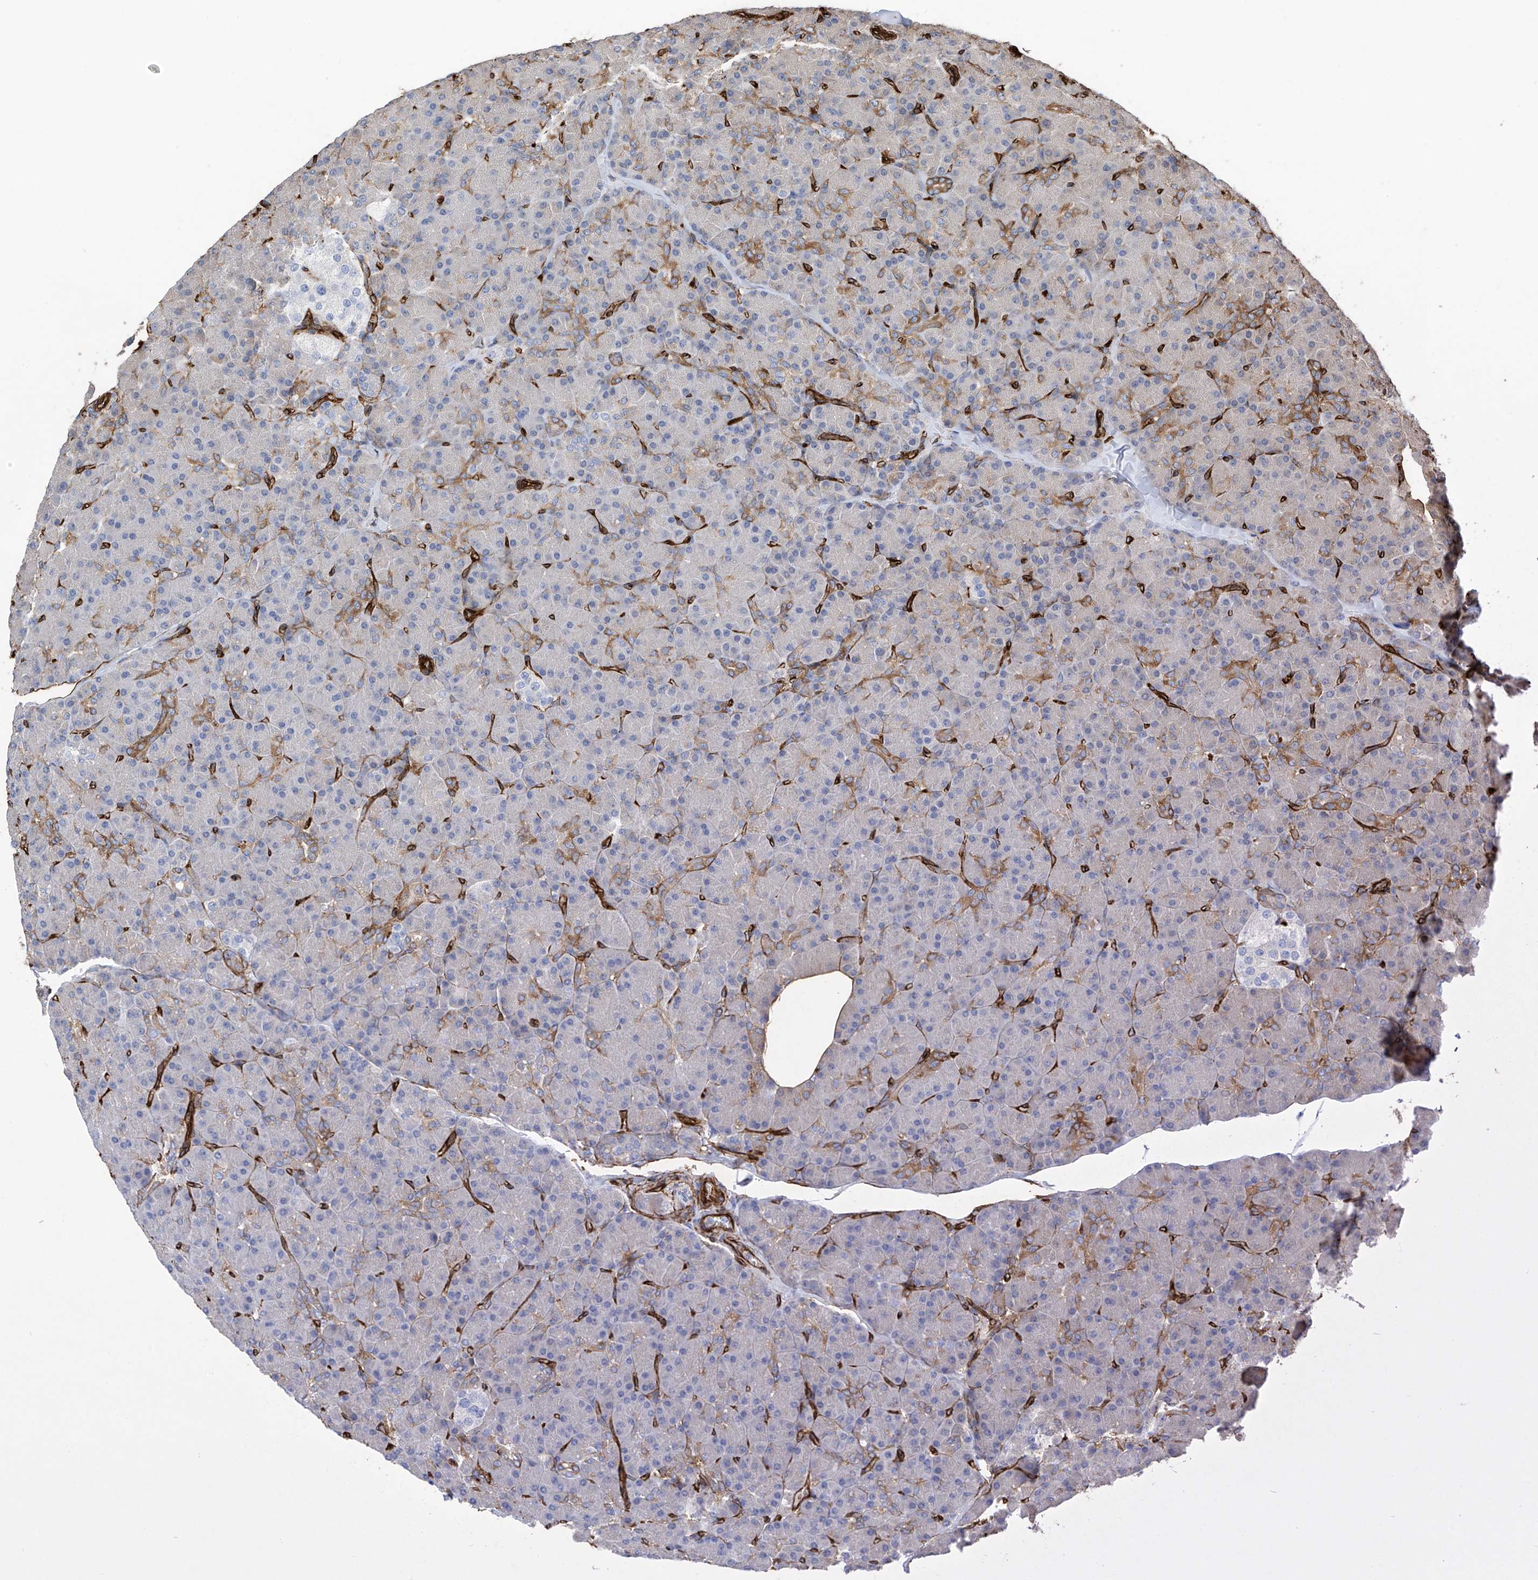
{"staining": {"intensity": "moderate", "quantity": "<25%", "location": "cytoplasmic/membranous"}, "tissue": "pancreas", "cell_type": "Exocrine glandular cells", "image_type": "normal", "snomed": [{"axis": "morphology", "description": "Normal tissue, NOS"}, {"axis": "topography", "description": "Pancreas"}], "caption": "Immunohistochemistry (IHC) (DAB) staining of unremarkable human pancreas shows moderate cytoplasmic/membranous protein expression in about <25% of exocrine glandular cells.", "gene": "UBTD1", "patient": {"sex": "female", "age": 43}}